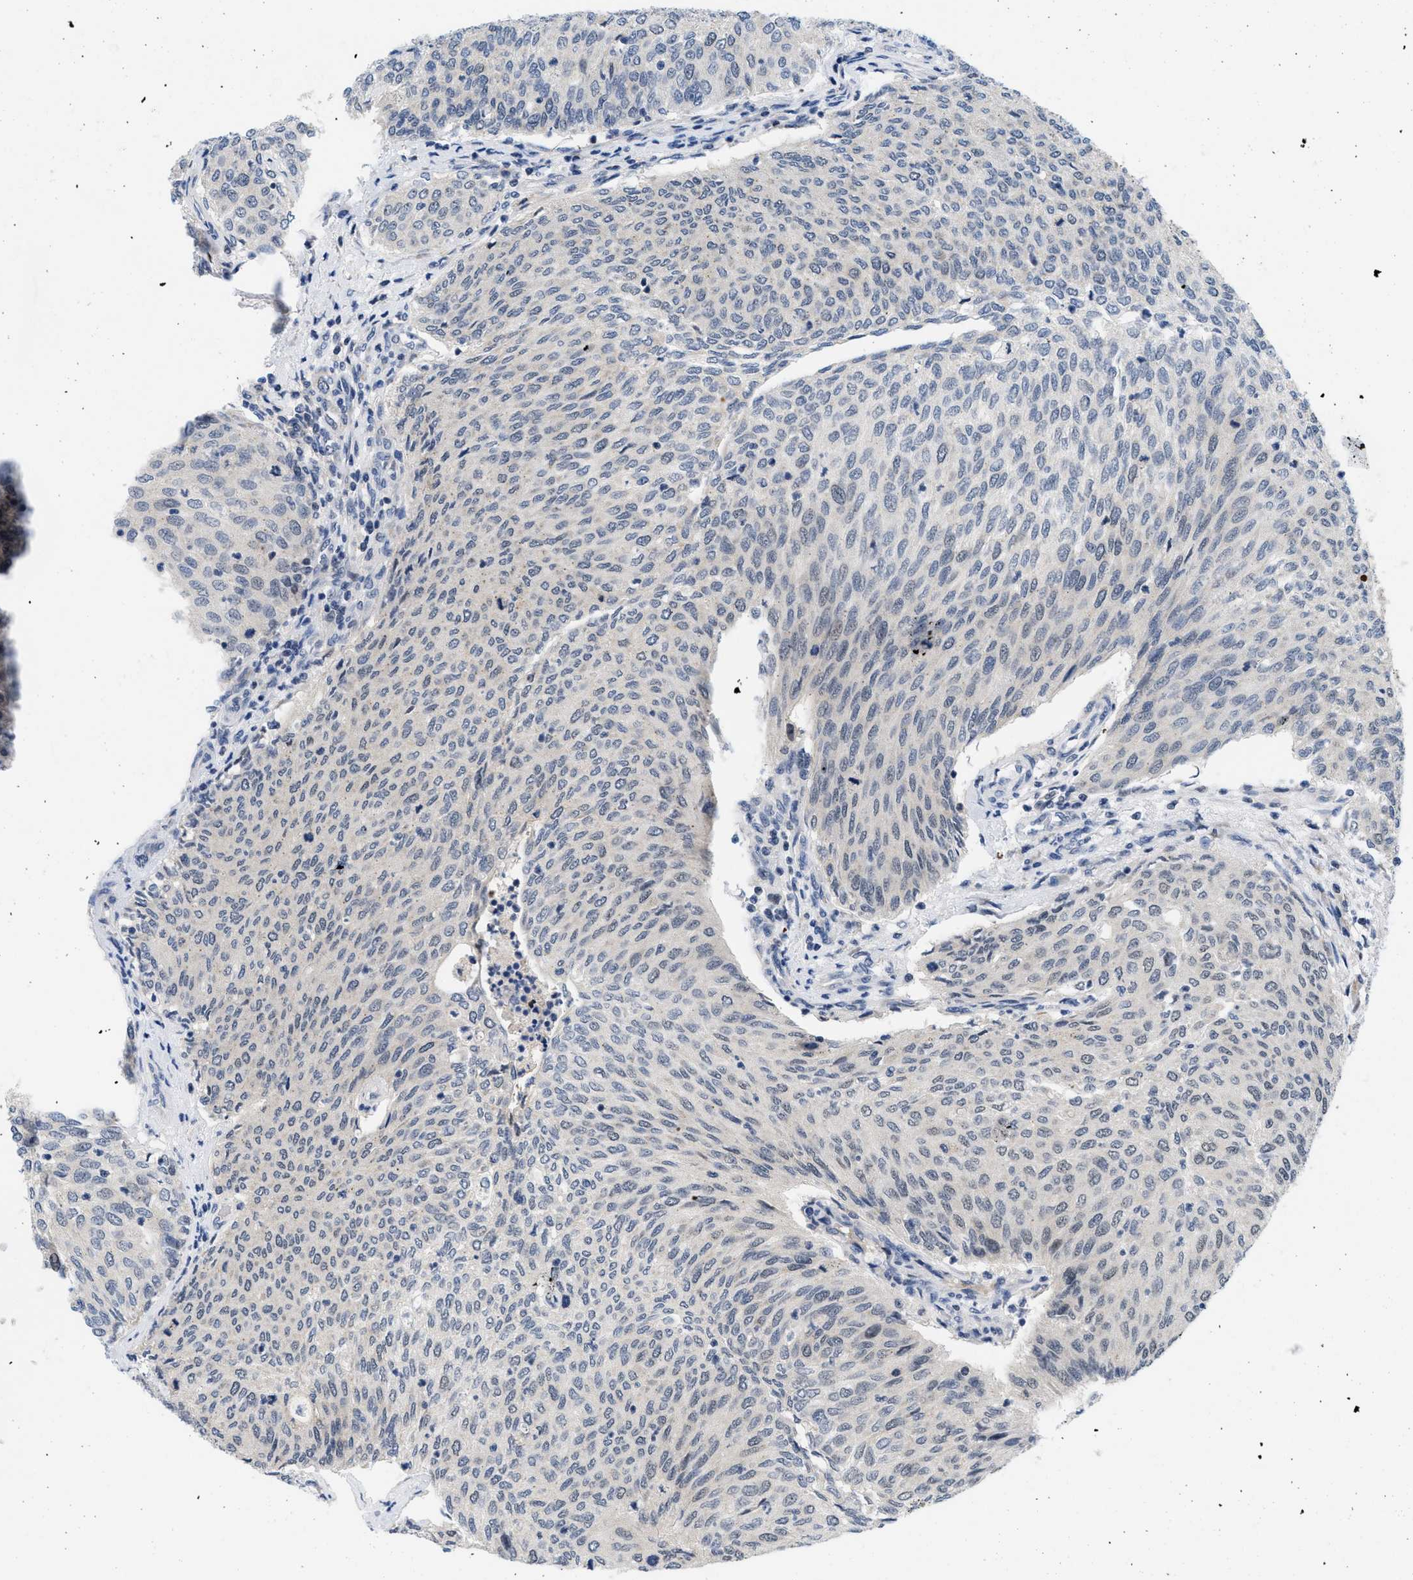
{"staining": {"intensity": "negative", "quantity": "none", "location": "none"}, "tissue": "urothelial cancer", "cell_type": "Tumor cells", "image_type": "cancer", "snomed": [{"axis": "morphology", "description": "Urothelial carcinoma, Low grade"}, {"axis": "topography", "description": "Urinary bladder"}], "caption": "The immunohistochemistry image has no significant positivity in tumor cells of urothelial carcinoma (low-grade) tissue. (DAB (3,3'-diaminobenzidine) immunohistochemistry (IHC) visualized using brightfield microscopy, high magnification).", "gene": "PITHD1", "patient": {"sex": "female", "age": 79}}